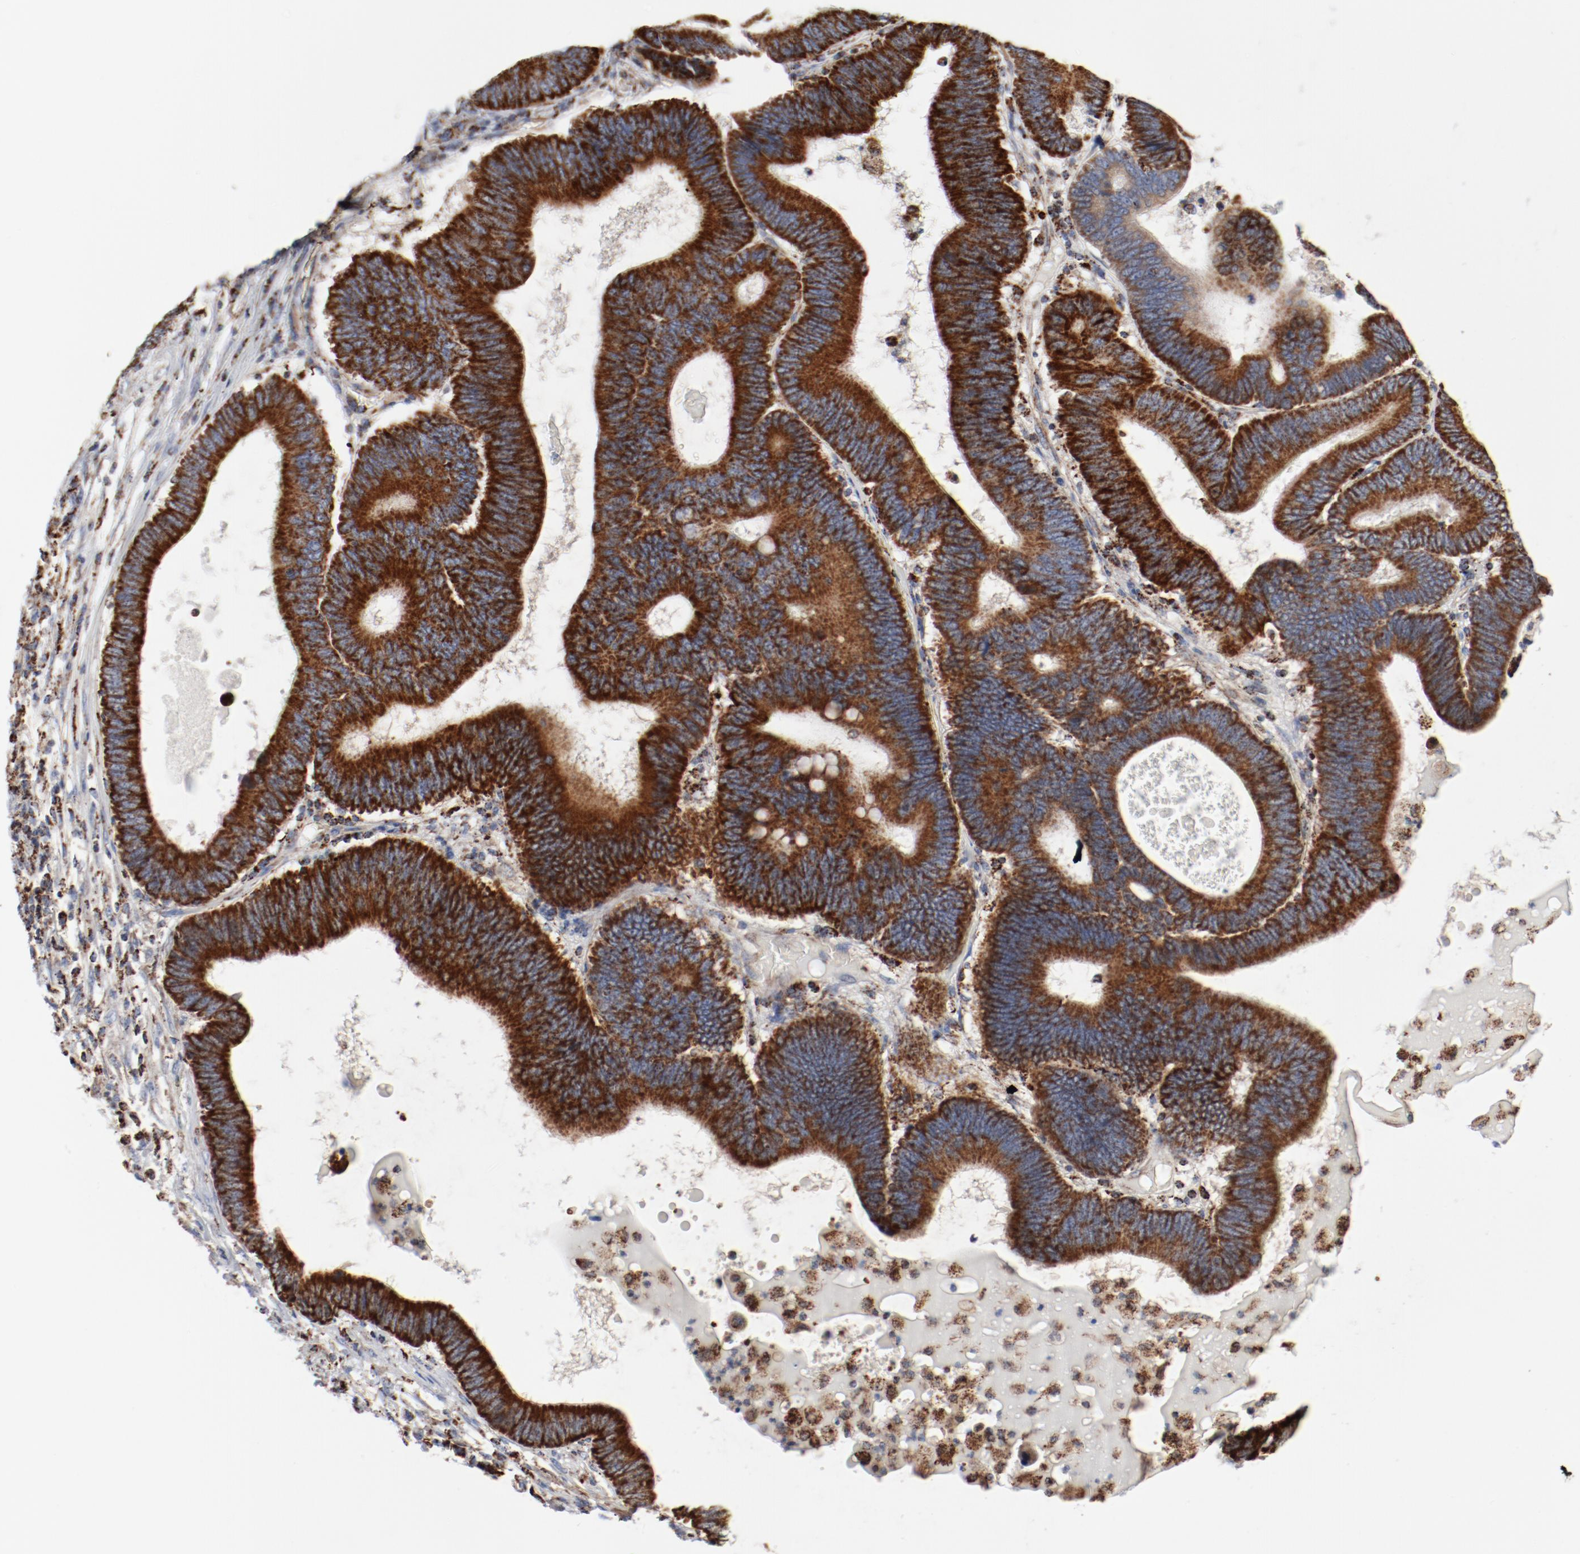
{"staining": {"intensity": "strong", "quantity": ">75%", "location": "cytoplasmic/membranous"}, "tissue": "colorectal cancer", "cell_type": "Tumor cells", "image_type": "cancer", "snomed": [{"axis": "morphology", "description": "Adenocarcinoma, NOS"}, {"axis": "topography", "description": "Colon"}], "caption": "Colorectal cancer was stained to show a protein in brown. There is high levels of strong cytoplasmic/membranous expression in approximately >75% of tumor cells.", "gene": "SETD3", "patient": {"sex": "female", "age": 78}}